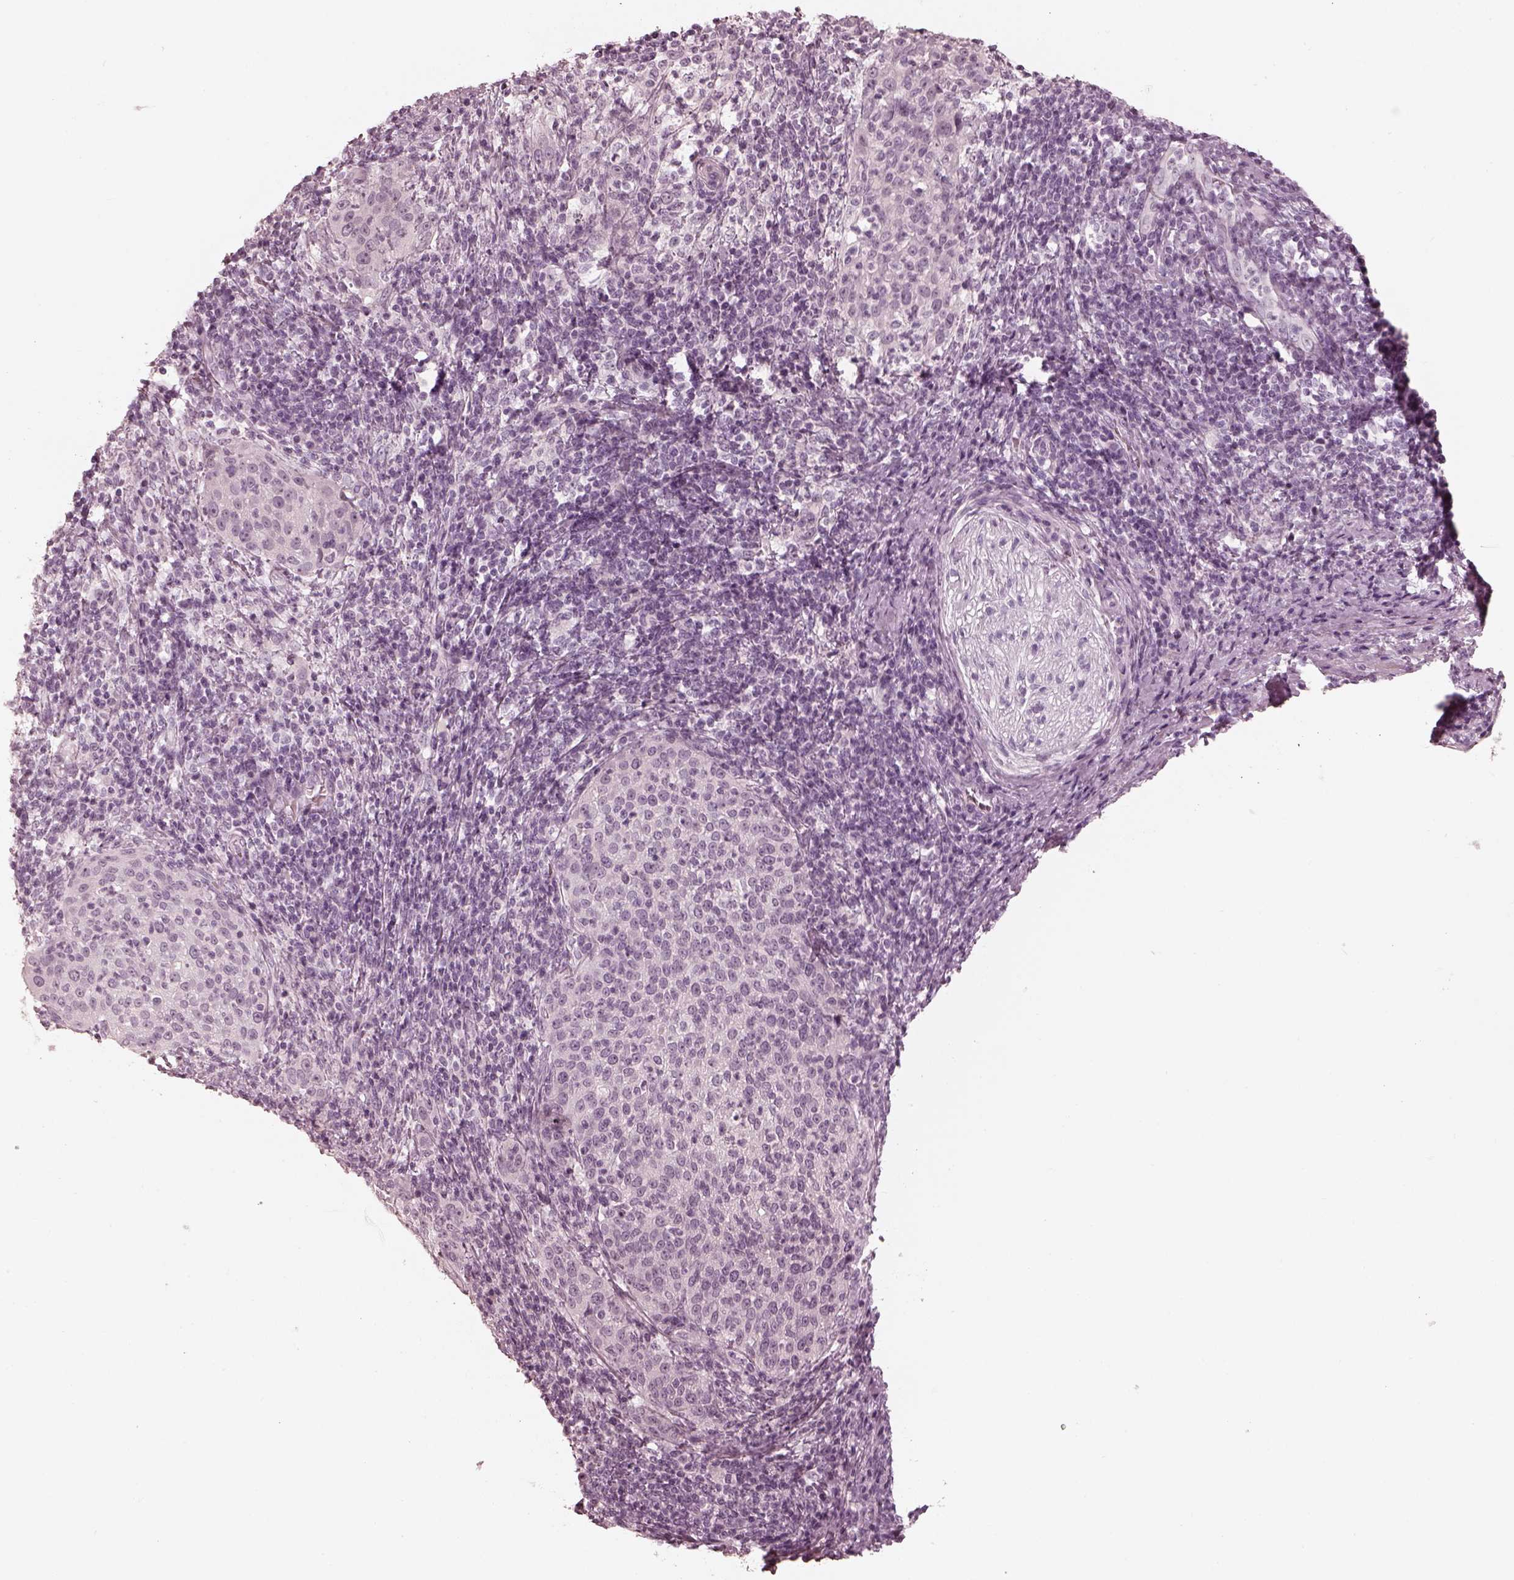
{"staining": {"intensity": "negative", "quantity": "none", "location": "none"}, "tissue": "cervical cancer", "cell_type": "Tumor cells", "image_type": "cancer", "snomed": [{"axis": "morphology", "description": "Squamous cell carcinoma, NOS"}, {"axis": "topography", "description": "Cervix"}], "caption": "This is an immunohistochemistry photomicrograph of squamous cell carcinoma (cervical). There is no positivity in tumor cells.", "gene": "CALR3", "patient": {"sex": "female", "age": 51}}